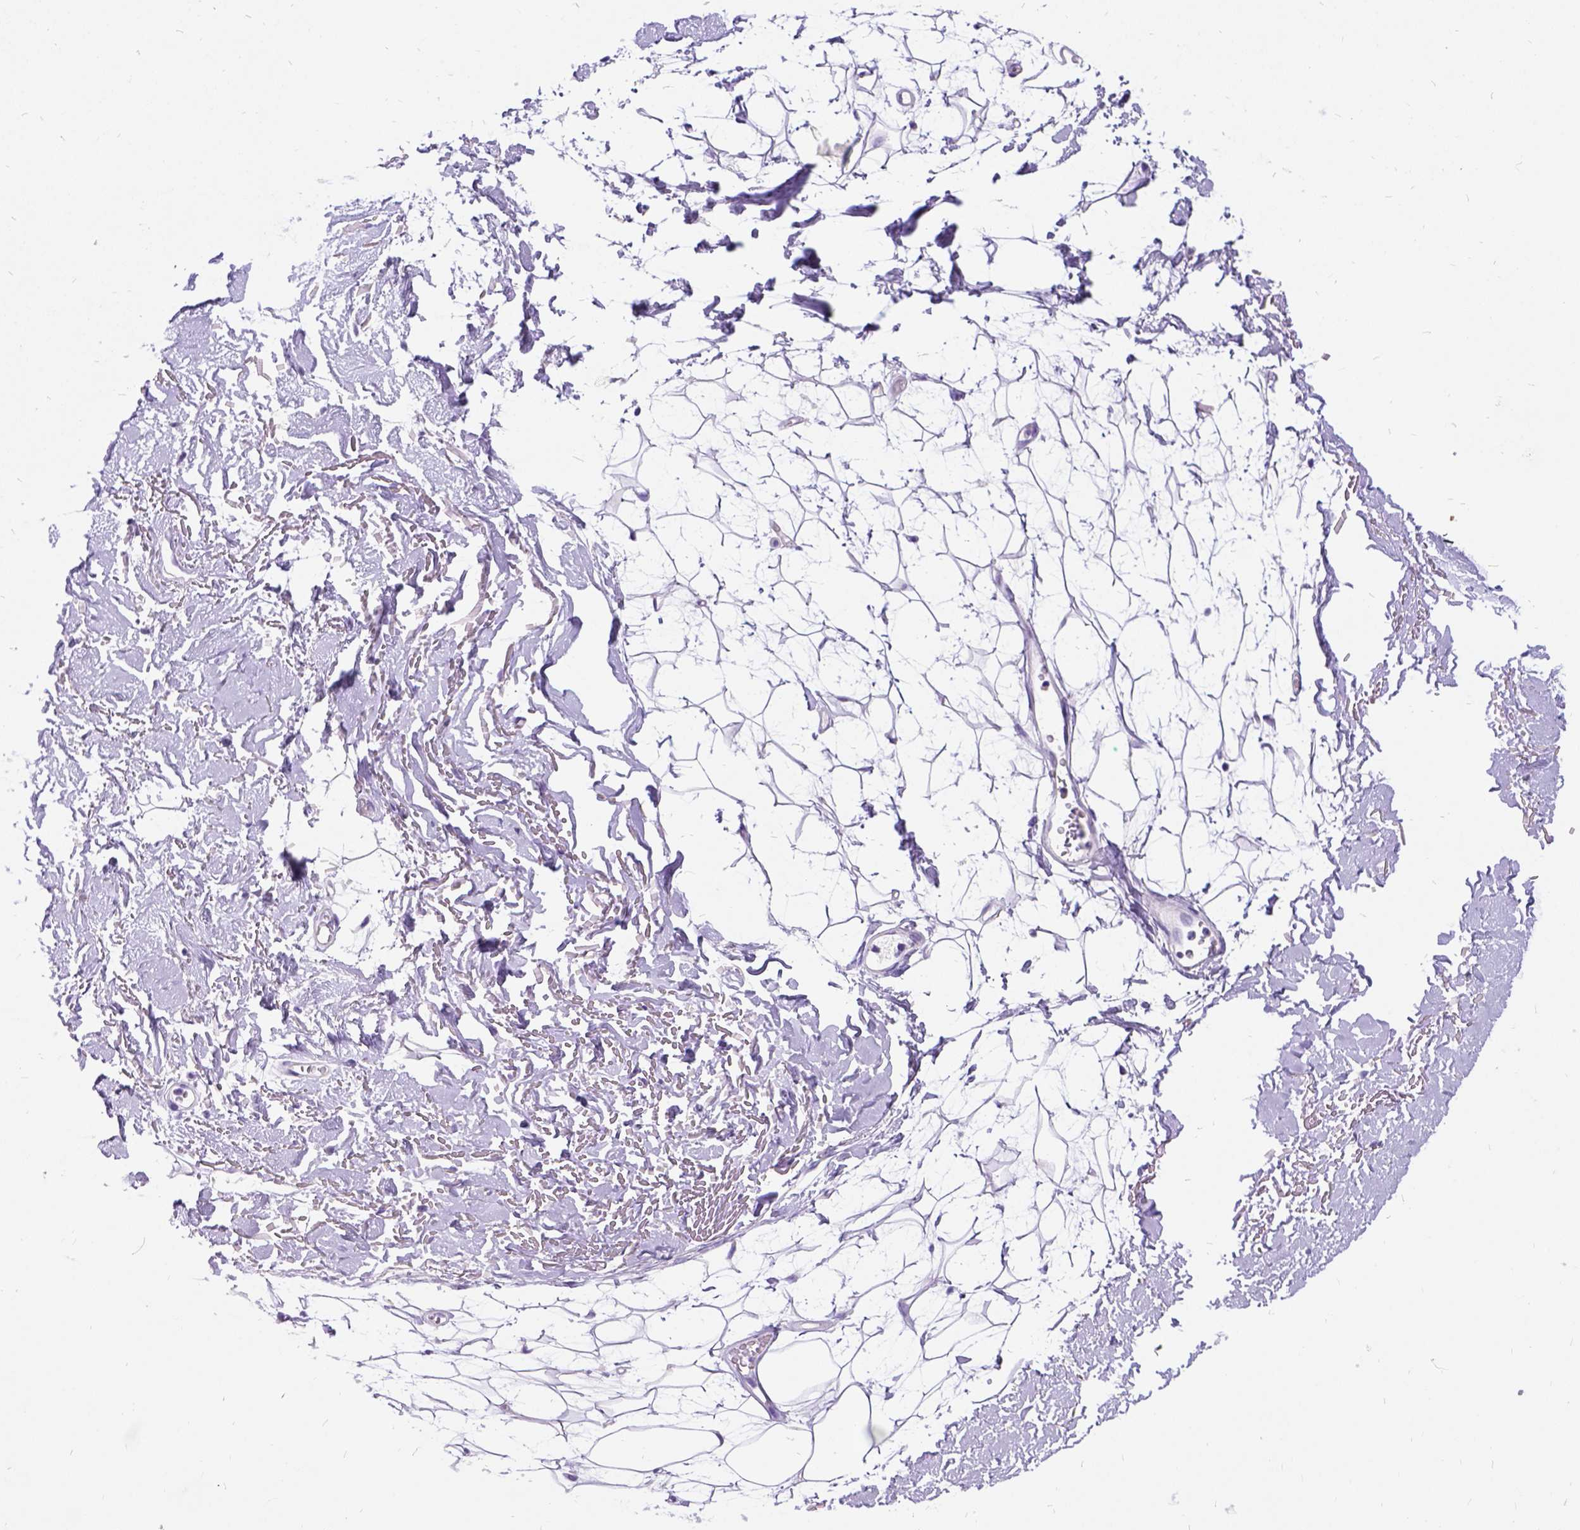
{"staining": {"intensity": "negative", "quantity": "none", "location": "none"}, "tissue": "adipose tissue", "cell_type": "Adipocytes", "image_type": "normal", "snomed": [{"axis": "morphology", "description": "Normal tissue, NOS"}, {"axis": "topography", "description": "Anal"}, {"axis": "topography", "description": "Peripheral nerve tissue"}], "caption": "This micrograph is of normal adipose tissue stained with IHC to label a protein in brown with the nuclei are counter-stained blue. There is no staining in adipocytes.", "gene": "ENSG00000254979", "patient": {"sex": "male", "age": 78}}